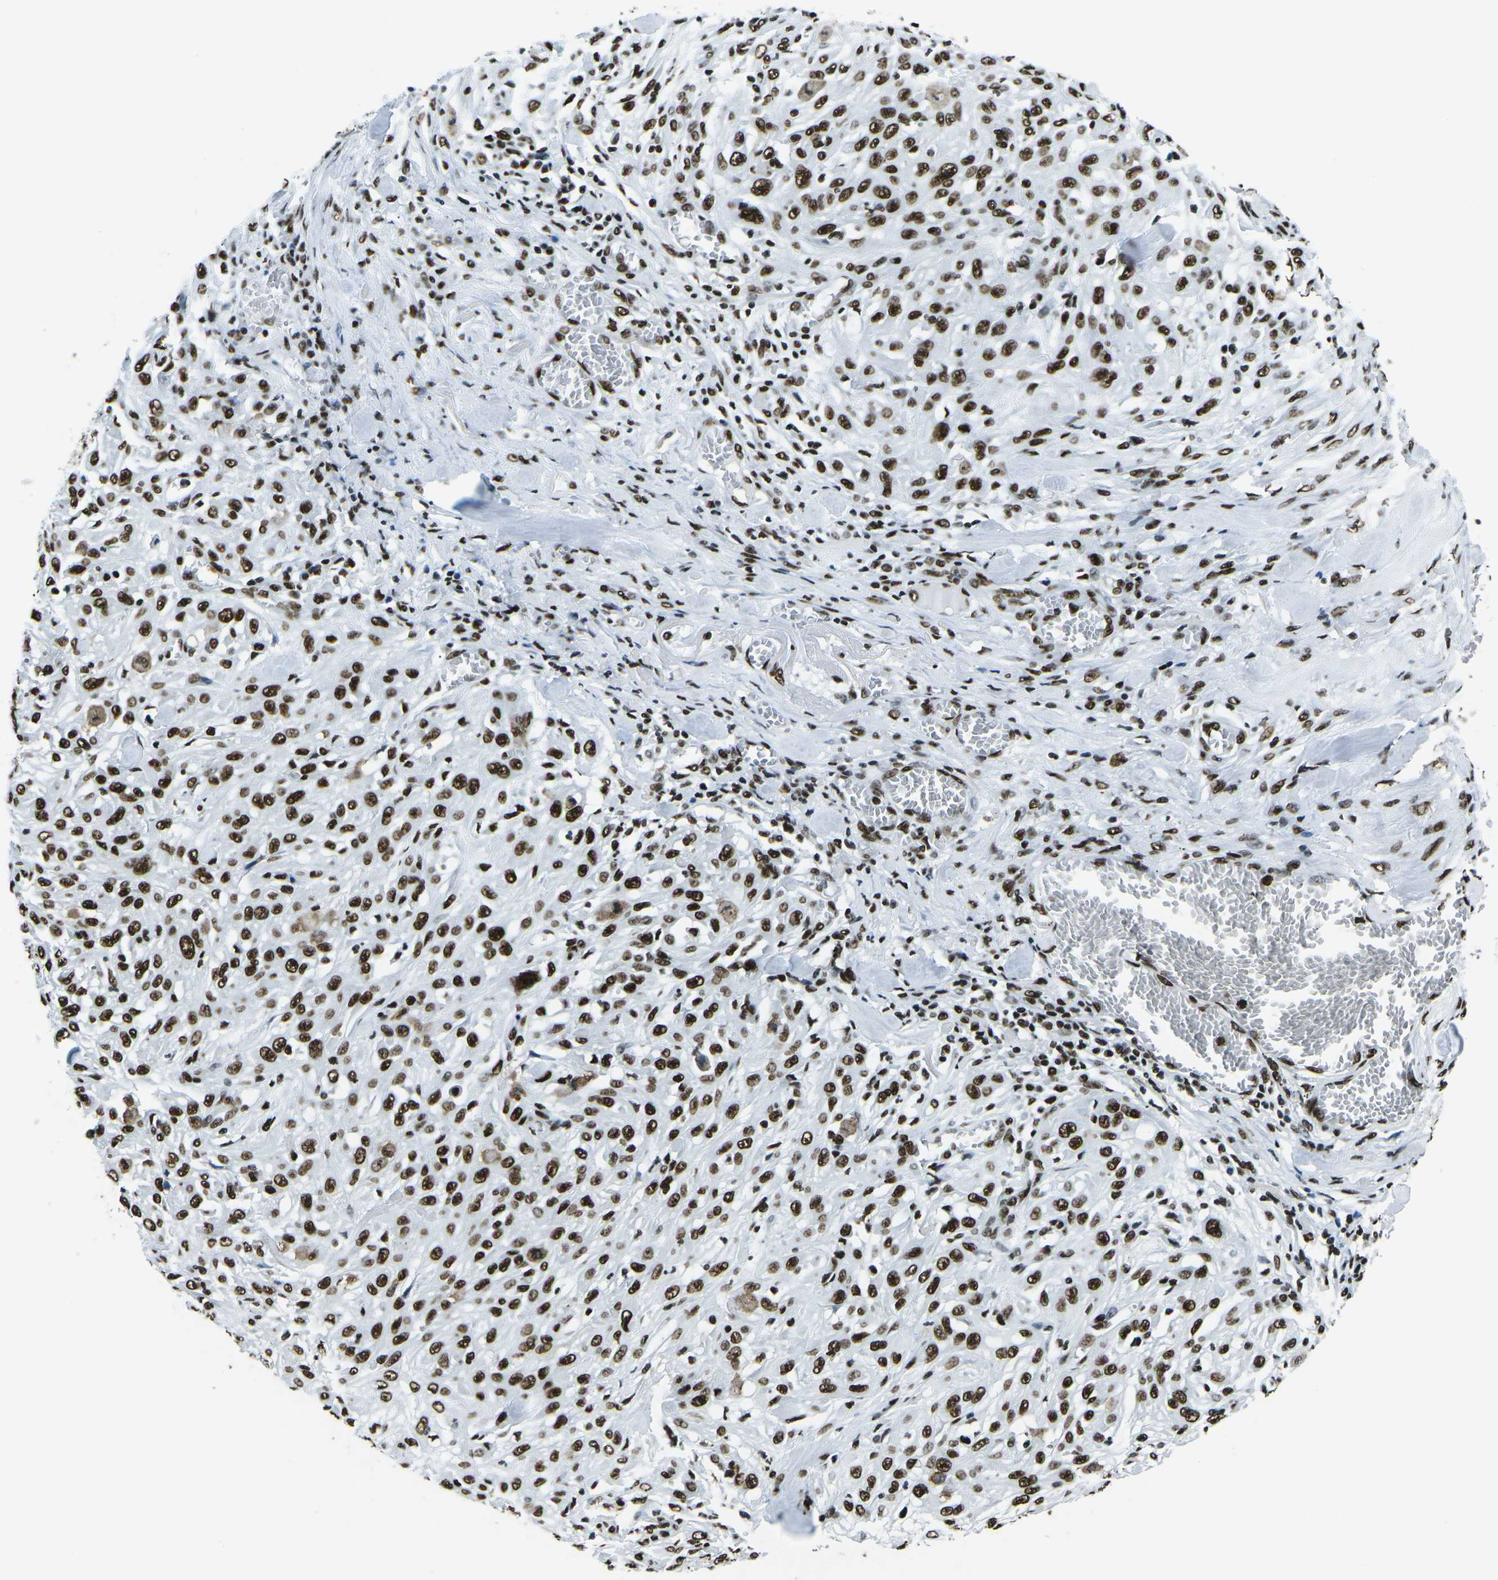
{"staining": {"intensity": "strong", "quantity": ">75%", "location": "nuclear"}, "tissue": "skin cancer", "cell_type": "Tumor cells", "image_type": "cancer", "snomed": [{"axis": "morphology", "description": "Squamous cell carcinoma, NOS"}, {"axis": "morphology", "description": "Squamous cell carcinoma, metastatic, NOS"}, {"axis": "topography", "description": "Skin"}, {"axis": "topography", "description": "Lymph node"}], "caption": "A micrograph of human skin squamous cell carcinoma stained for a protein exhibits strong nuclear brown staining in tumor cells.", "gene": "HNRNPL", "patient": {"sex": "male", "age": 75}}